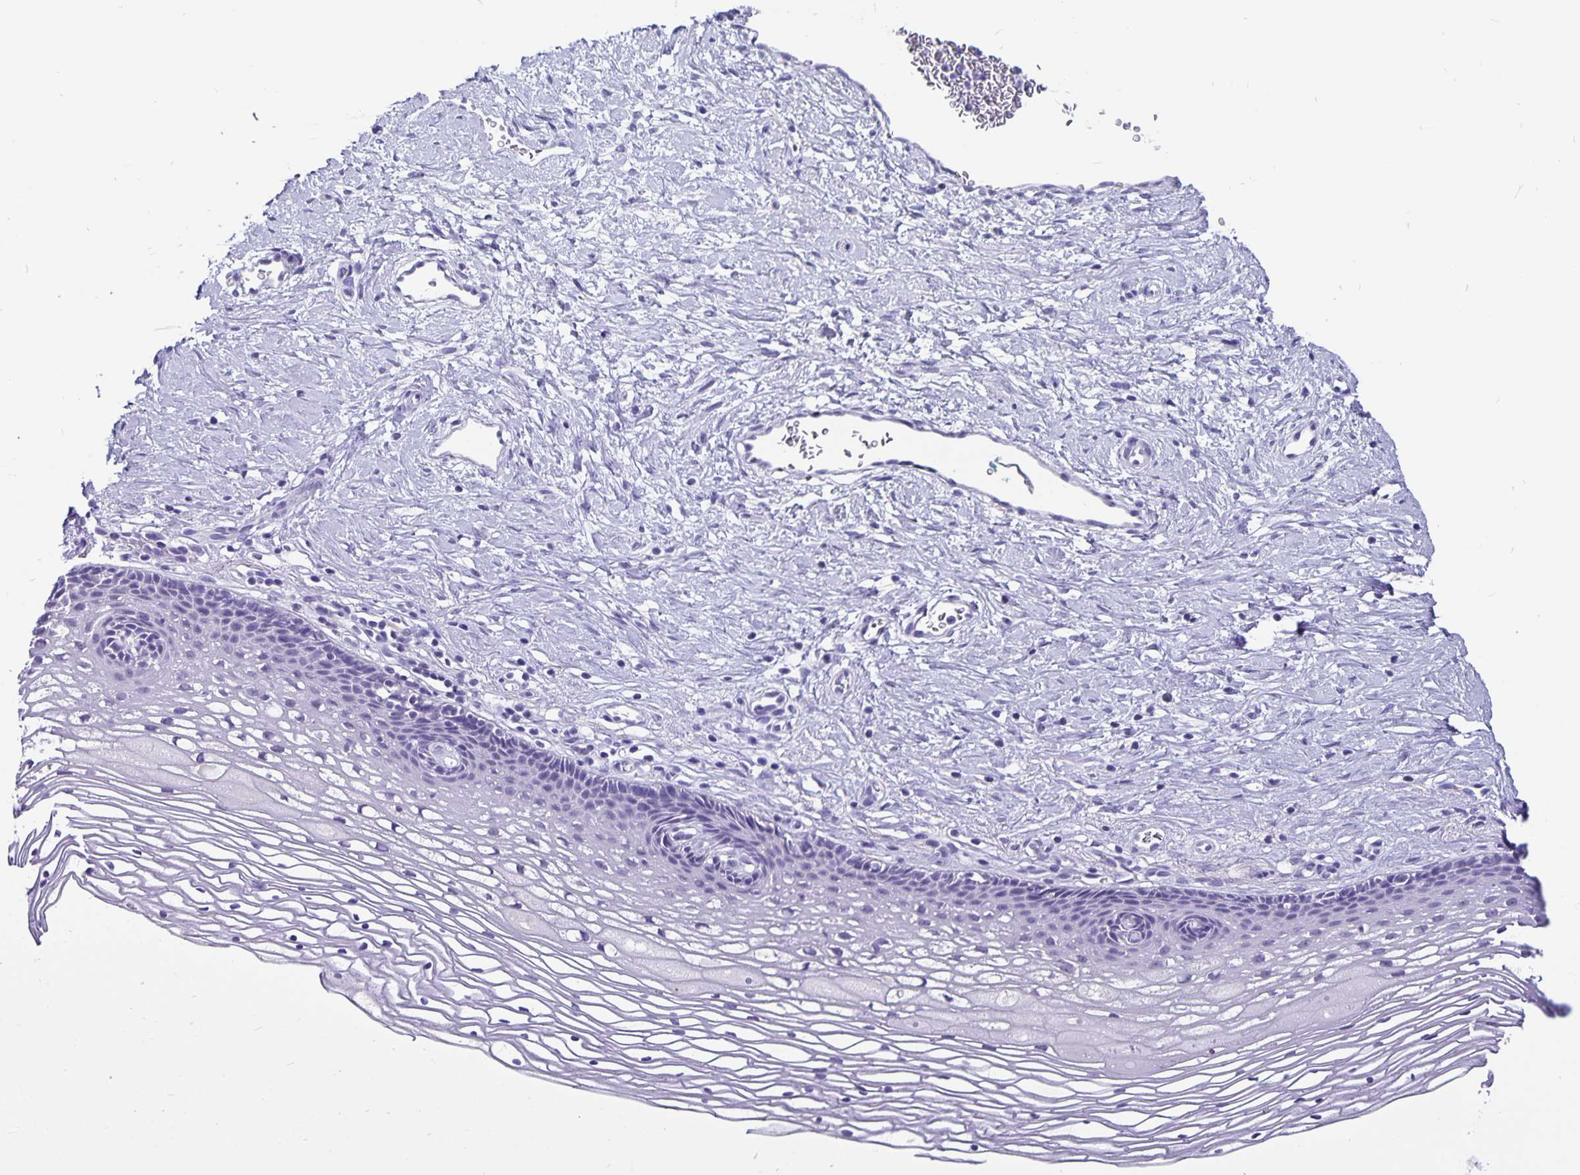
{"staining": {"intensity": "negative", "quantity": "none", "location": "none"}, "tissue": "cervix", "cell_type": "Glandular cells", "image_type": "normal", "snomed": [{"axis": "morphology", "description": "Normal tissue, NOS"}, {"axis": "topography", "description": "Cervix"}], "caption": "Glandular cells are negative for brown protein staining in unremarkable cervix.", "gene": "ODF3B", "patient": {"sex": "female", "age": 34}}